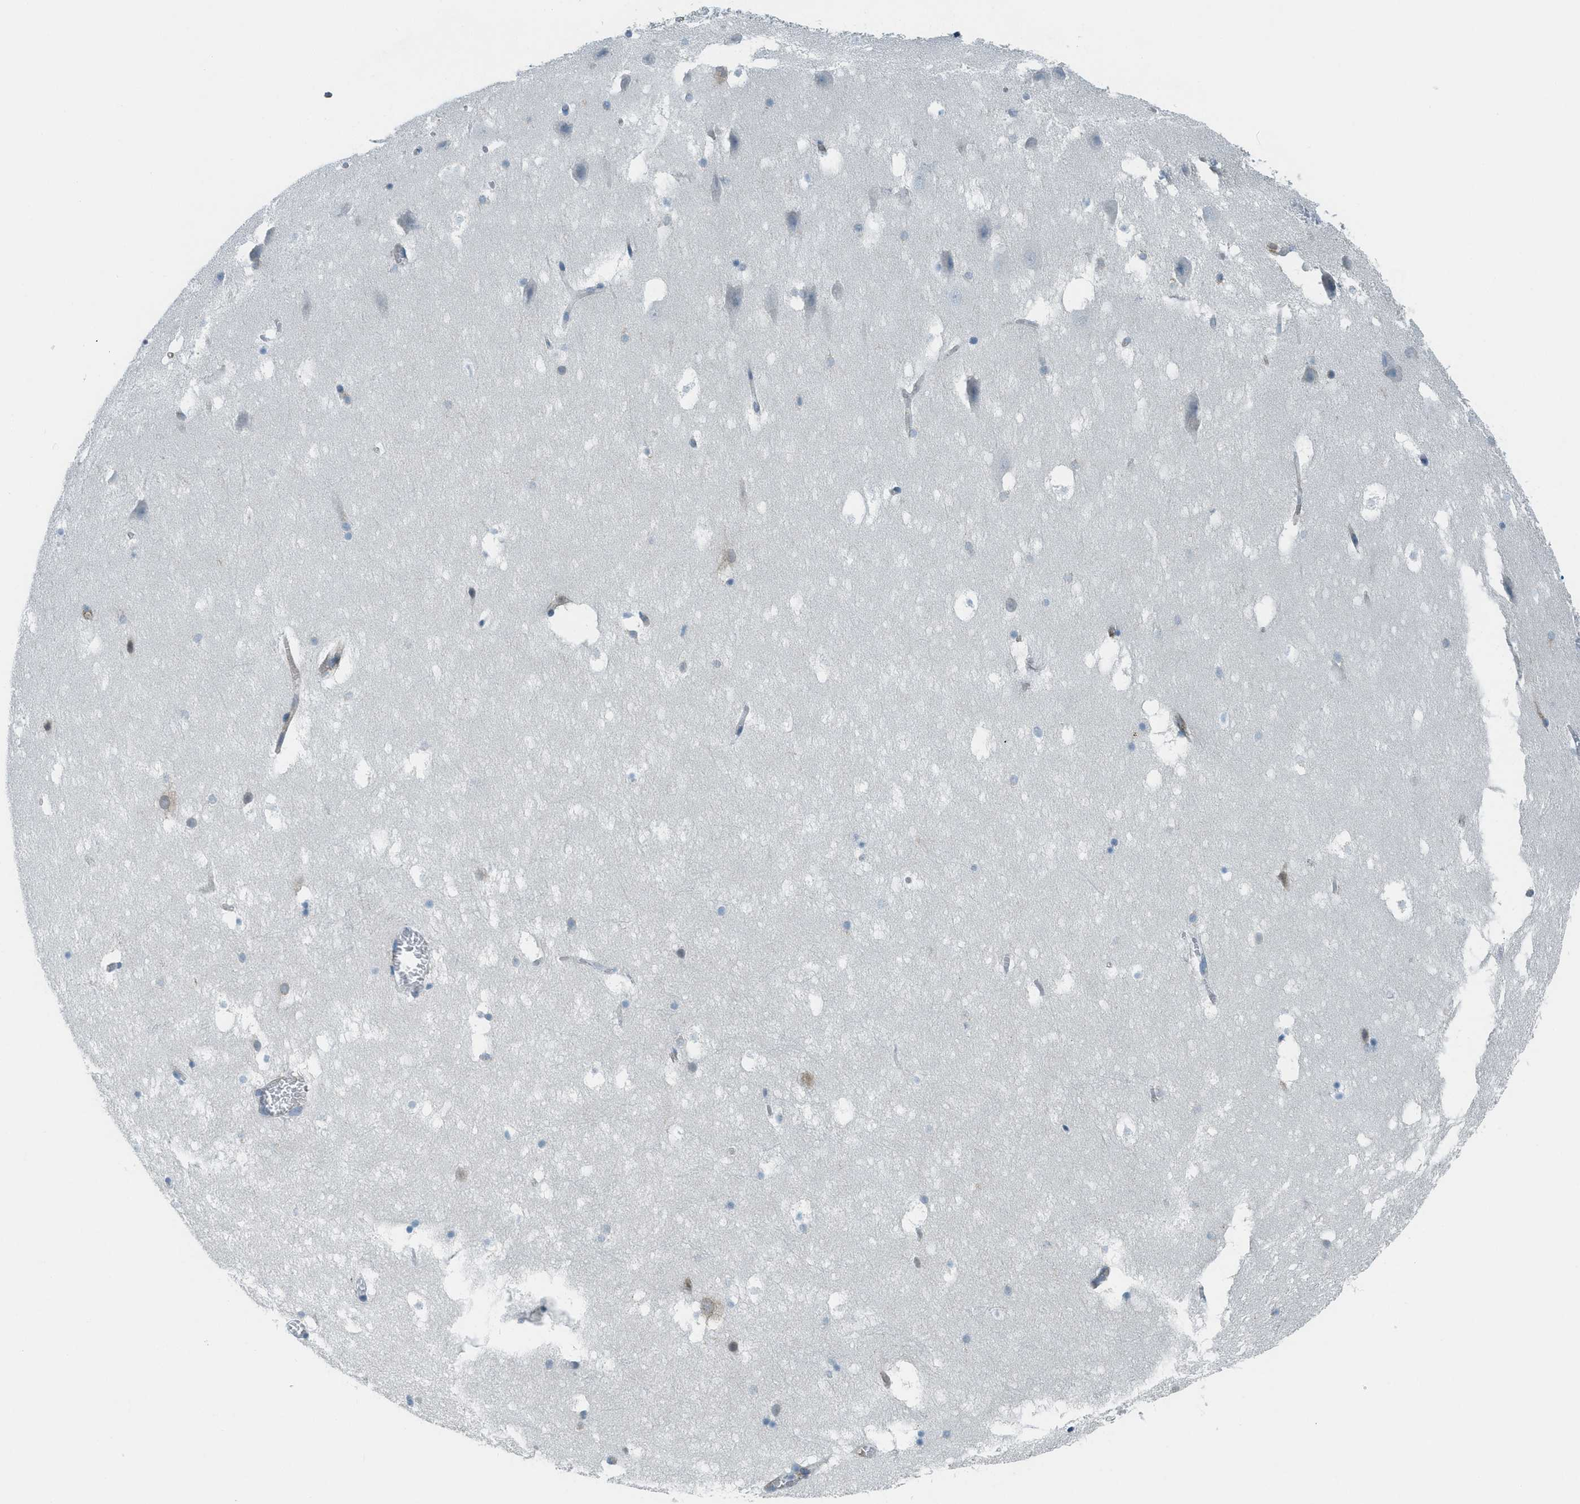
{"staining": {"intensity": "weak", "quantity": "<25%", "location": "cytoplasmic/membranous"}, "tissue": "hippocampus", "cell_type": "Glial cells", "image_type": "normal", "snomed": [{"axis": "morphology", "description": "Normal tissue, NOS"}, {"axis": "topography", "description": "Hippocampus"}], "caption": "A photomicrograph of hippocampus stained for a protein demonstrates no brown staining in glial cells.", "gene": "FYN", "patient": {"sex": "male", "age": 45}}